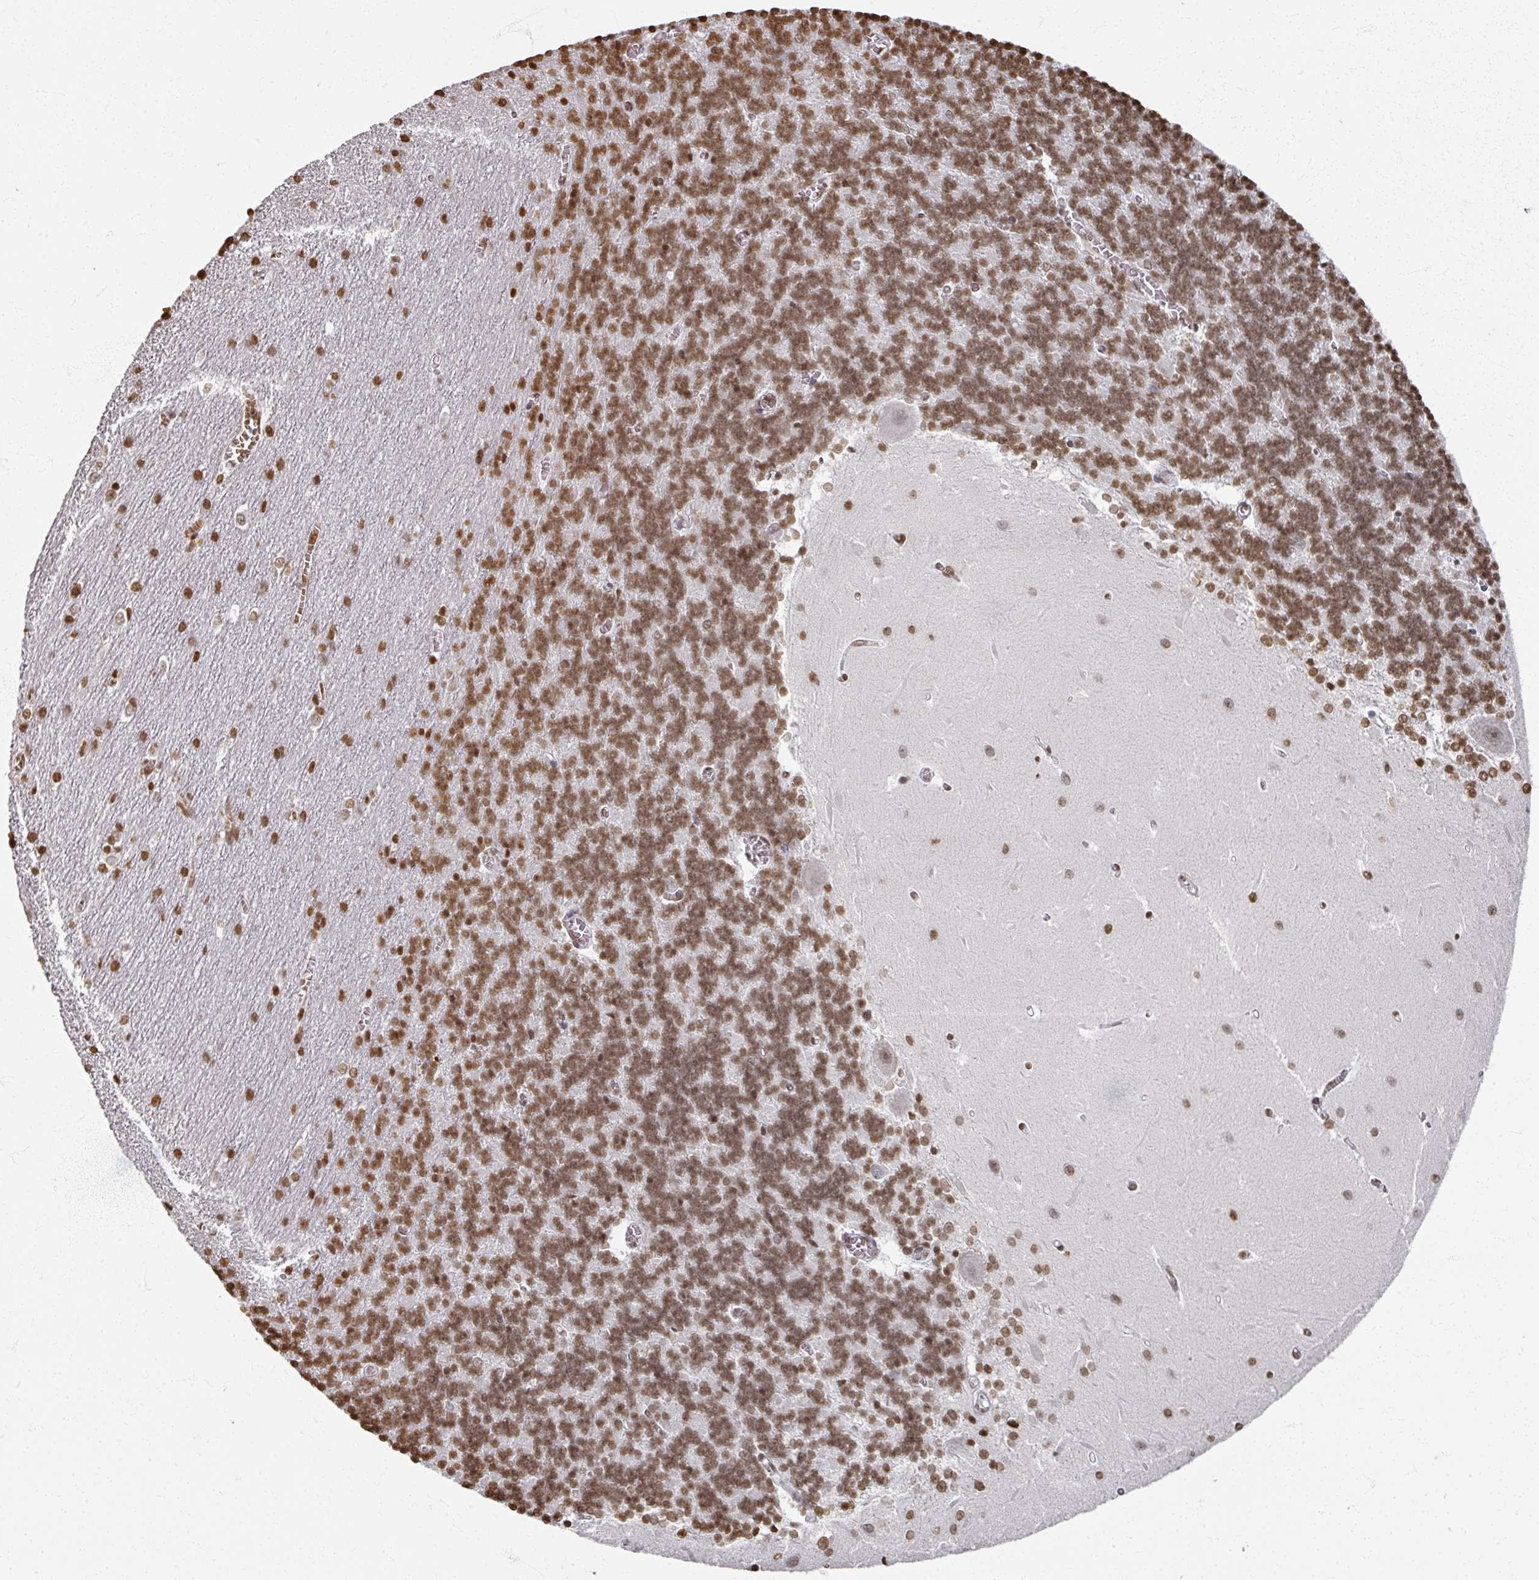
{"staining": {"intensity": "moderate", "quantity": ">75%", "location": "nuclear"}, "tissue": "cerebellum", "cell_type": "Cells in granular layer", "image_type": "normal", "snomed": [{"axis": "morphology", "description": "Normal tissue, NOS"}, {"axis": "topography", "description": "Cerebellum"}], "caption": "Immunohistochemistry photomicrograph of normal human cerebellum stained for a protein (brown), which reveals medium levels of moderate nuclear expression in approximately >75% of cells in granular layer.", "gene": "DCUN1D5", "patient": {"sex": "male", "age": 37}}